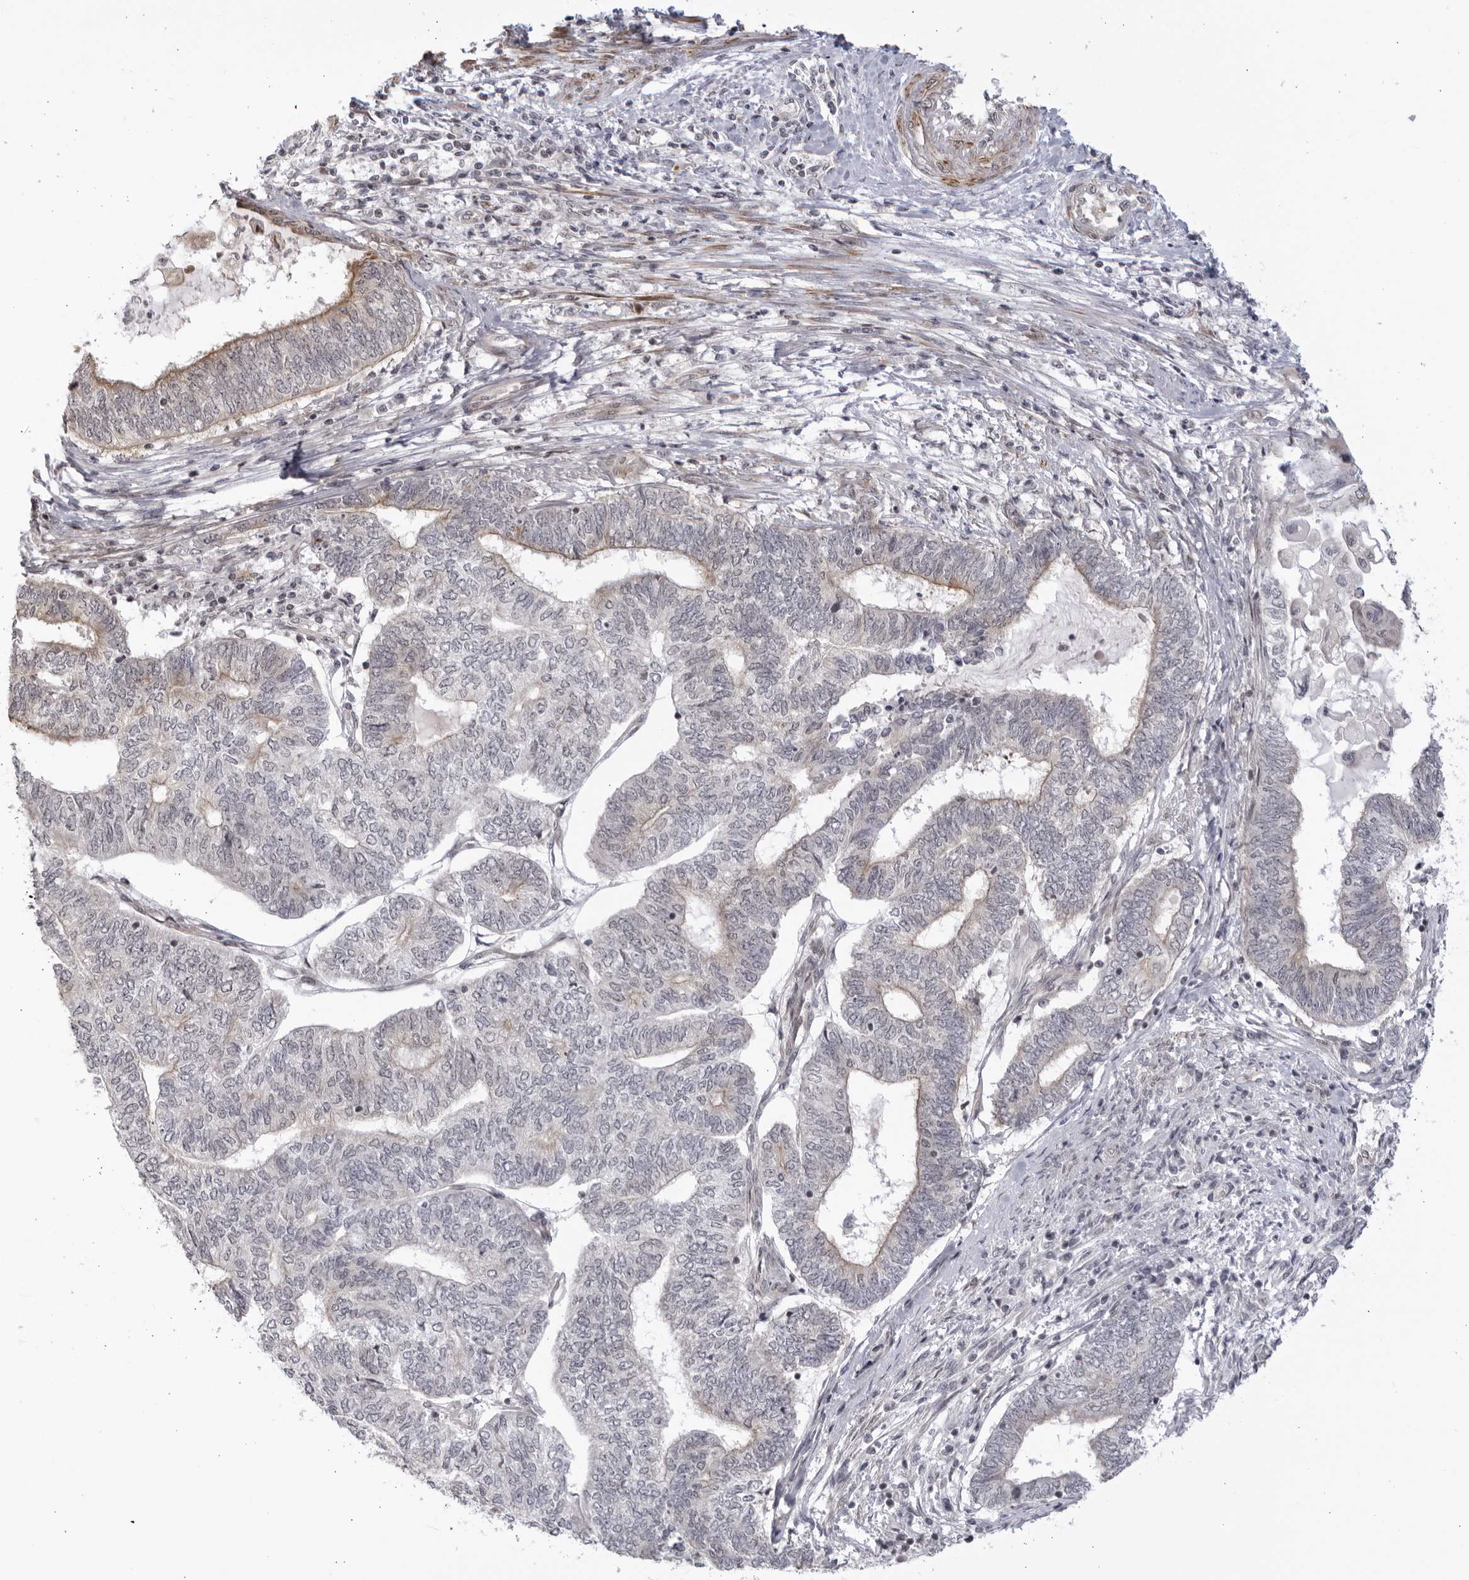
{"staining": {"intensity": "weak", "quantity": "<25%", "location": "cytoplasmic/membranous"}, "tissue": "endometrial cancer", "cell_type": "Tumor cells", "image_type": "cancer", "snomed": [{"axis": "morphology", "description": "Adenocarcinoma, NOS"}, {"axis": "topography", "description": "Uterus"}, {"axis": "topography", "description": "Endometrium"}], "caption": "High power microscopy photomicrograph of an immunohistochemistry (IHC) histopathology image of endometrial adenocarcinoma, revealing no significant positivity in tumor cells.", "gene": "CNBD1", "patient": {"sex": "female", "age": 70}}